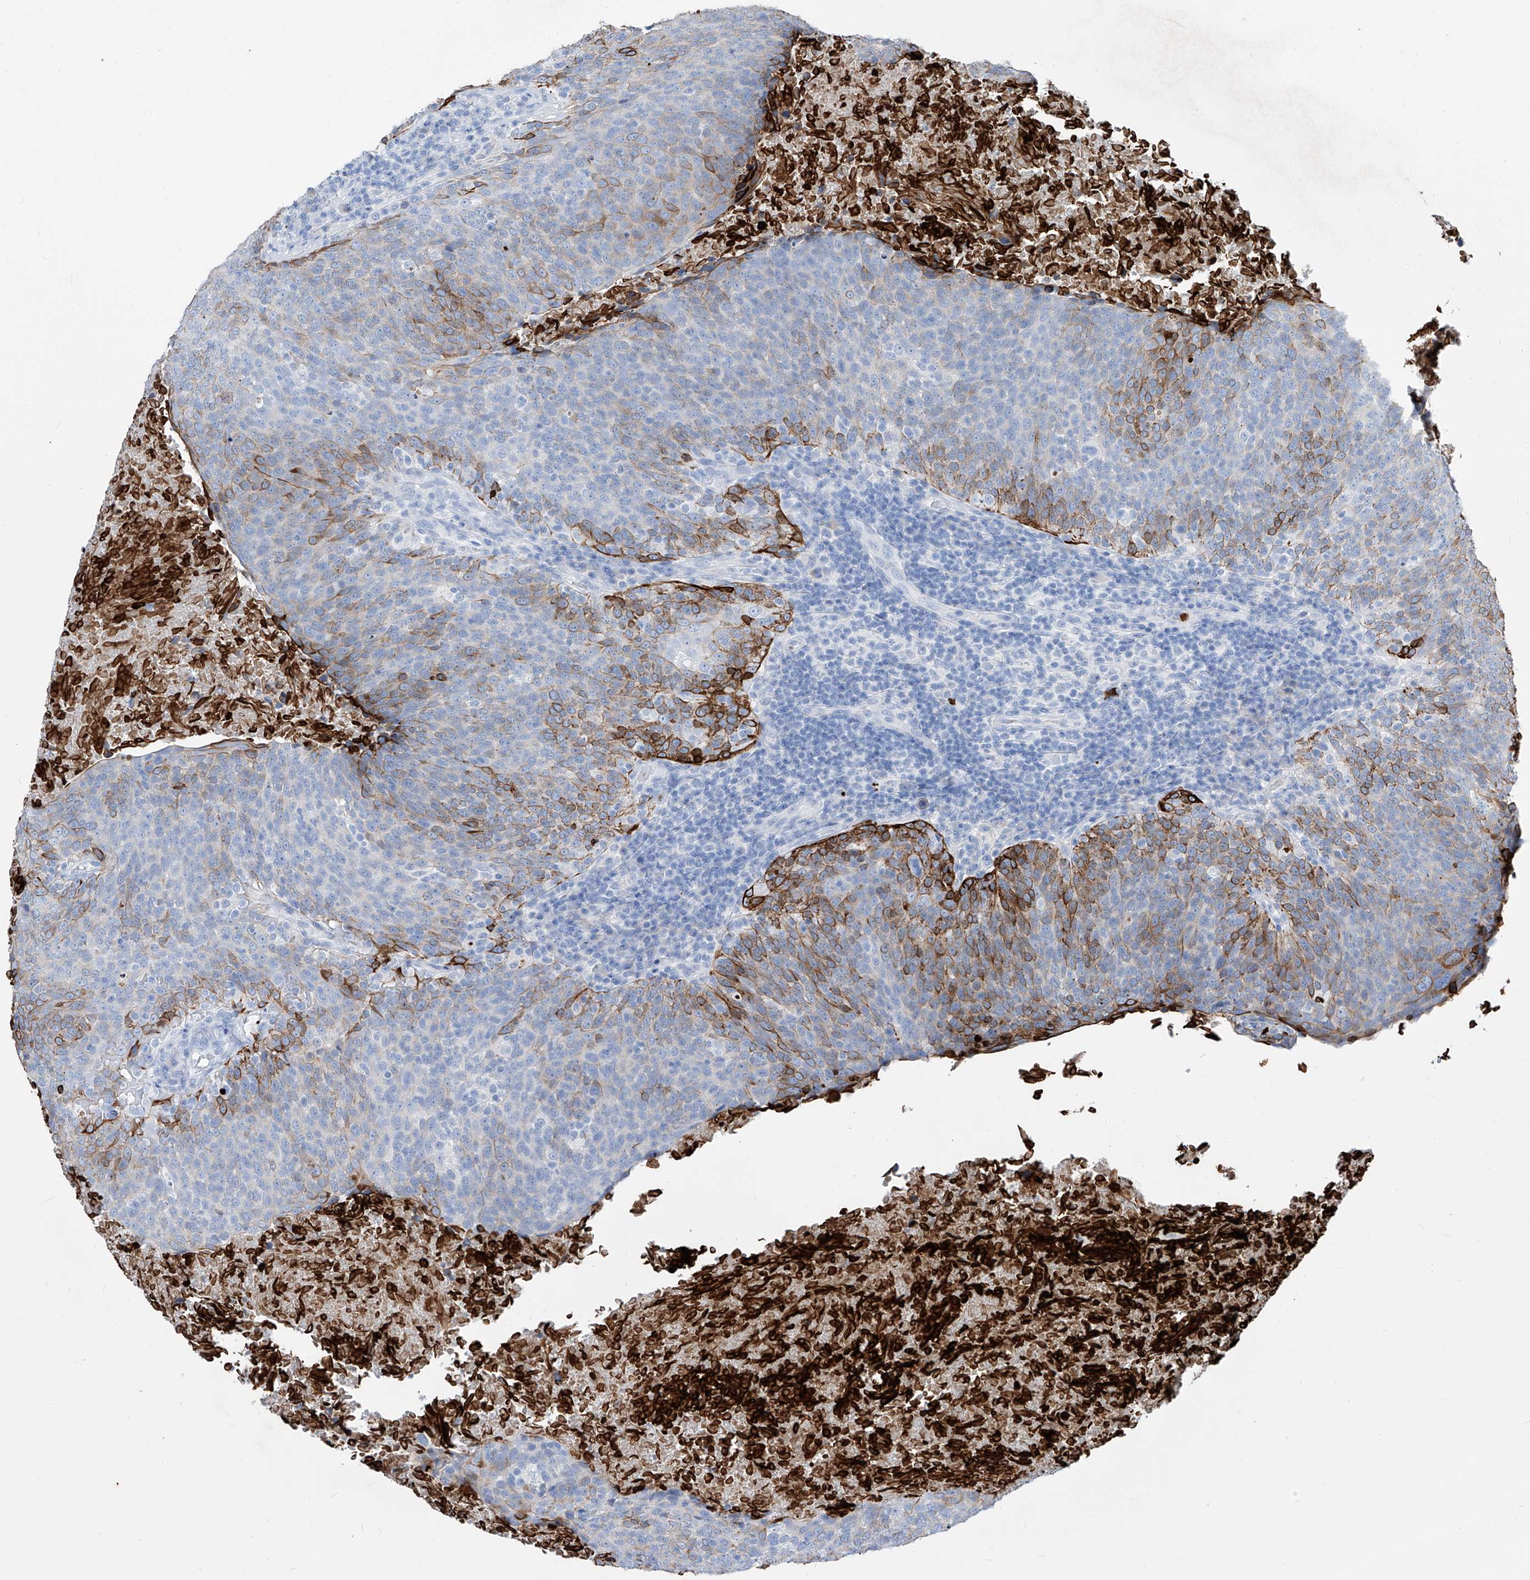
{"staining": {"intensity": "strong", "quantity": "<25%", "location": "cytoplasmic/membranous"}, "tissue": "head and neck cancer", "cell_type": "Tumor cells", "image_type": "cancer", "snomed": [{"axis": "morphology", "description": "Squamous cell carcinoma, NOS"}, {"axis": "morphology", "description": "Squamous cell carcinoma, metastatic, NOS"}, {"axis": "topography", "description": "Lymph node"}, {"axis": "topography", "description": "Head-Neck"}], "caption": "A photomicrograph showing strong cytoplasmic/membranous staining in approximately <25% of tumor cells in head and neck squamous cell carcinoma, as visualized by brown immunohistochemical staining.", "gene": "FRS3", "patient": {"sex": "male", "age": 62}}